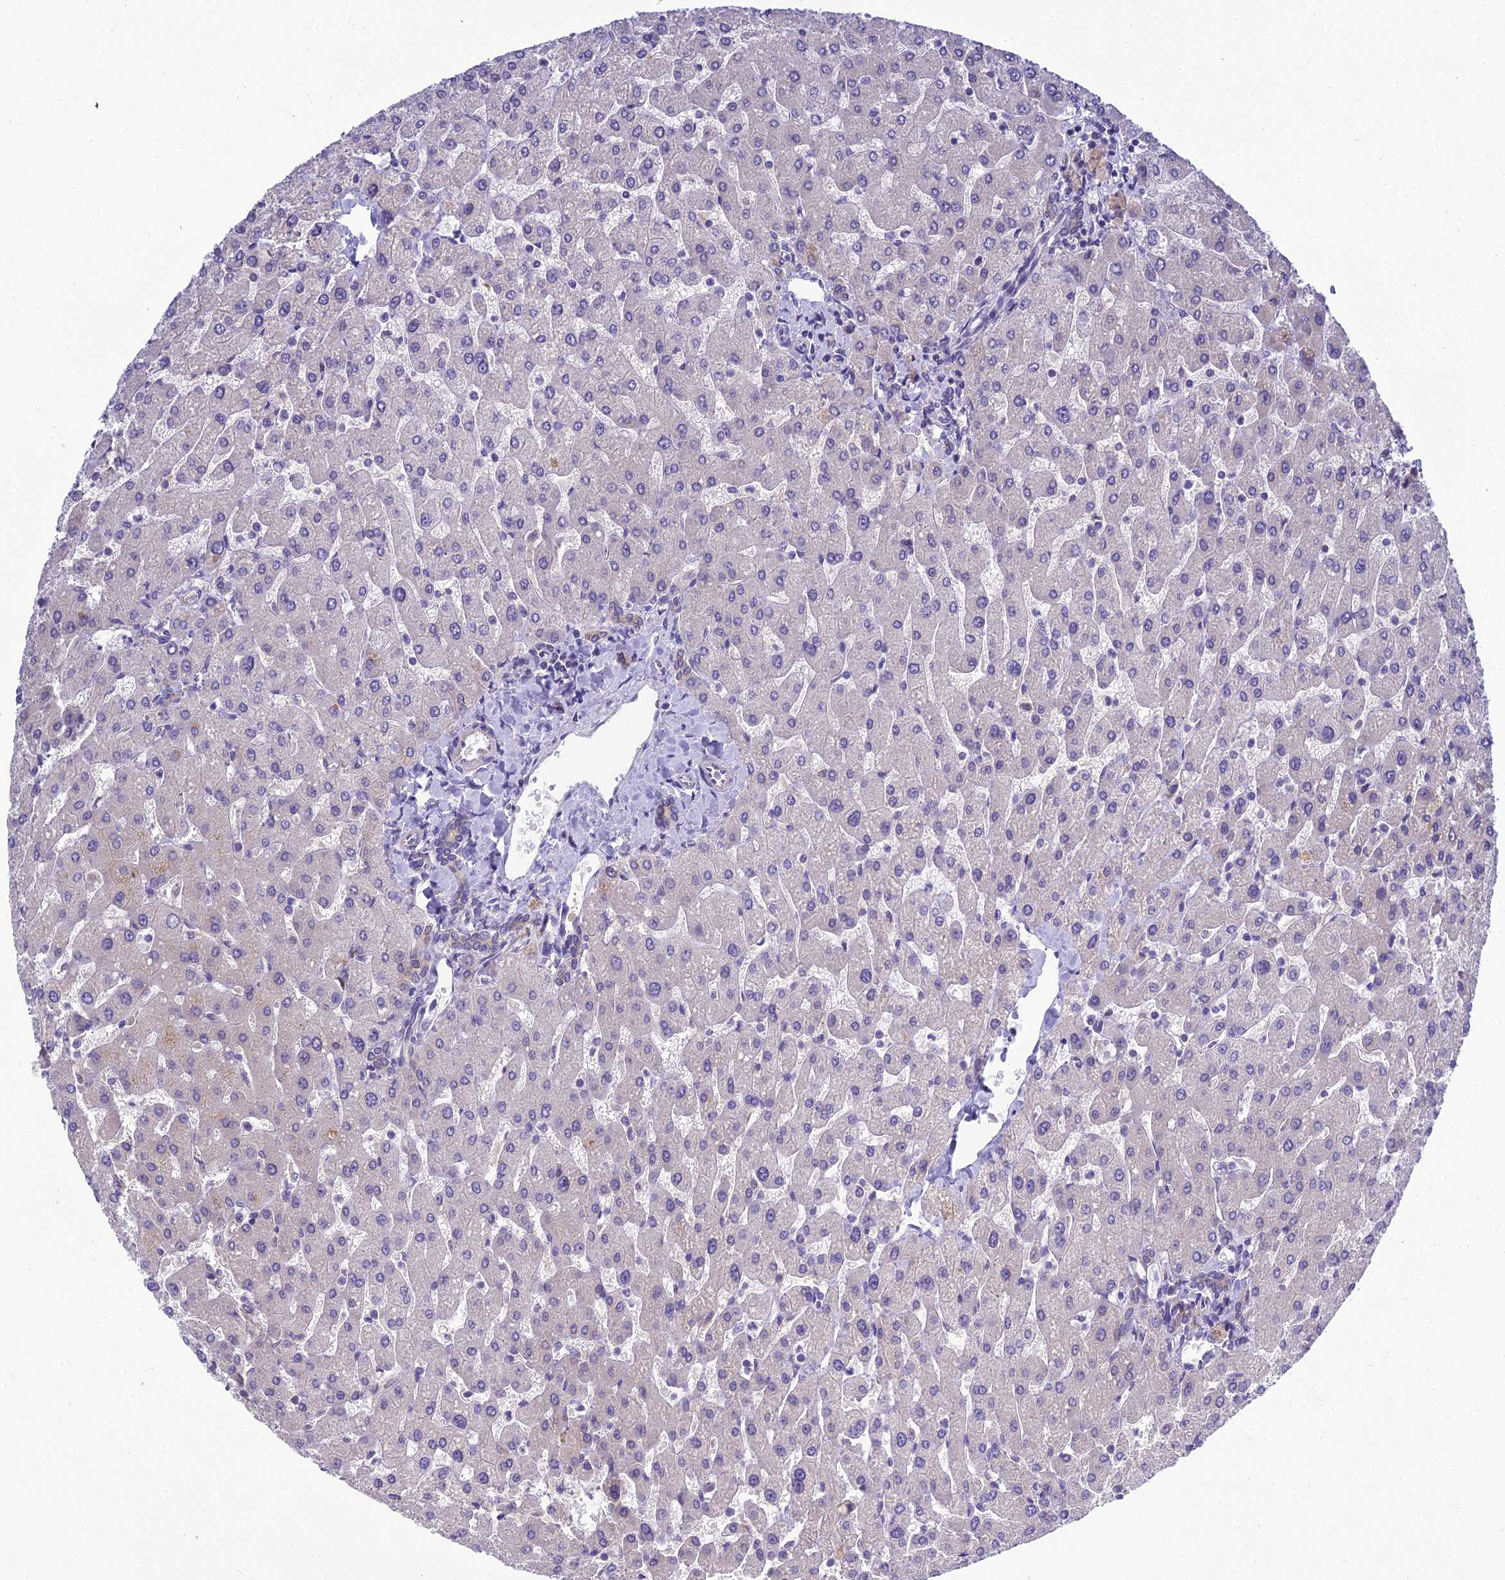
{"staining": {"intensity": "negative", "quantity": "none", "location": "none"}, "tissue": "liver", "cell_type": "Cholangiocytes", "image_type": "normal", "snomed": [{"axis": "morphology", "description": "Normal tissue, NOS"}, {"axis": "topography", "description": "Liver"}], "caption": "Cholangiocytes show no significant protein positivity in benign liver.", "gene": "GOLPH3", "patient": {"sex": "male", "age": 55}}